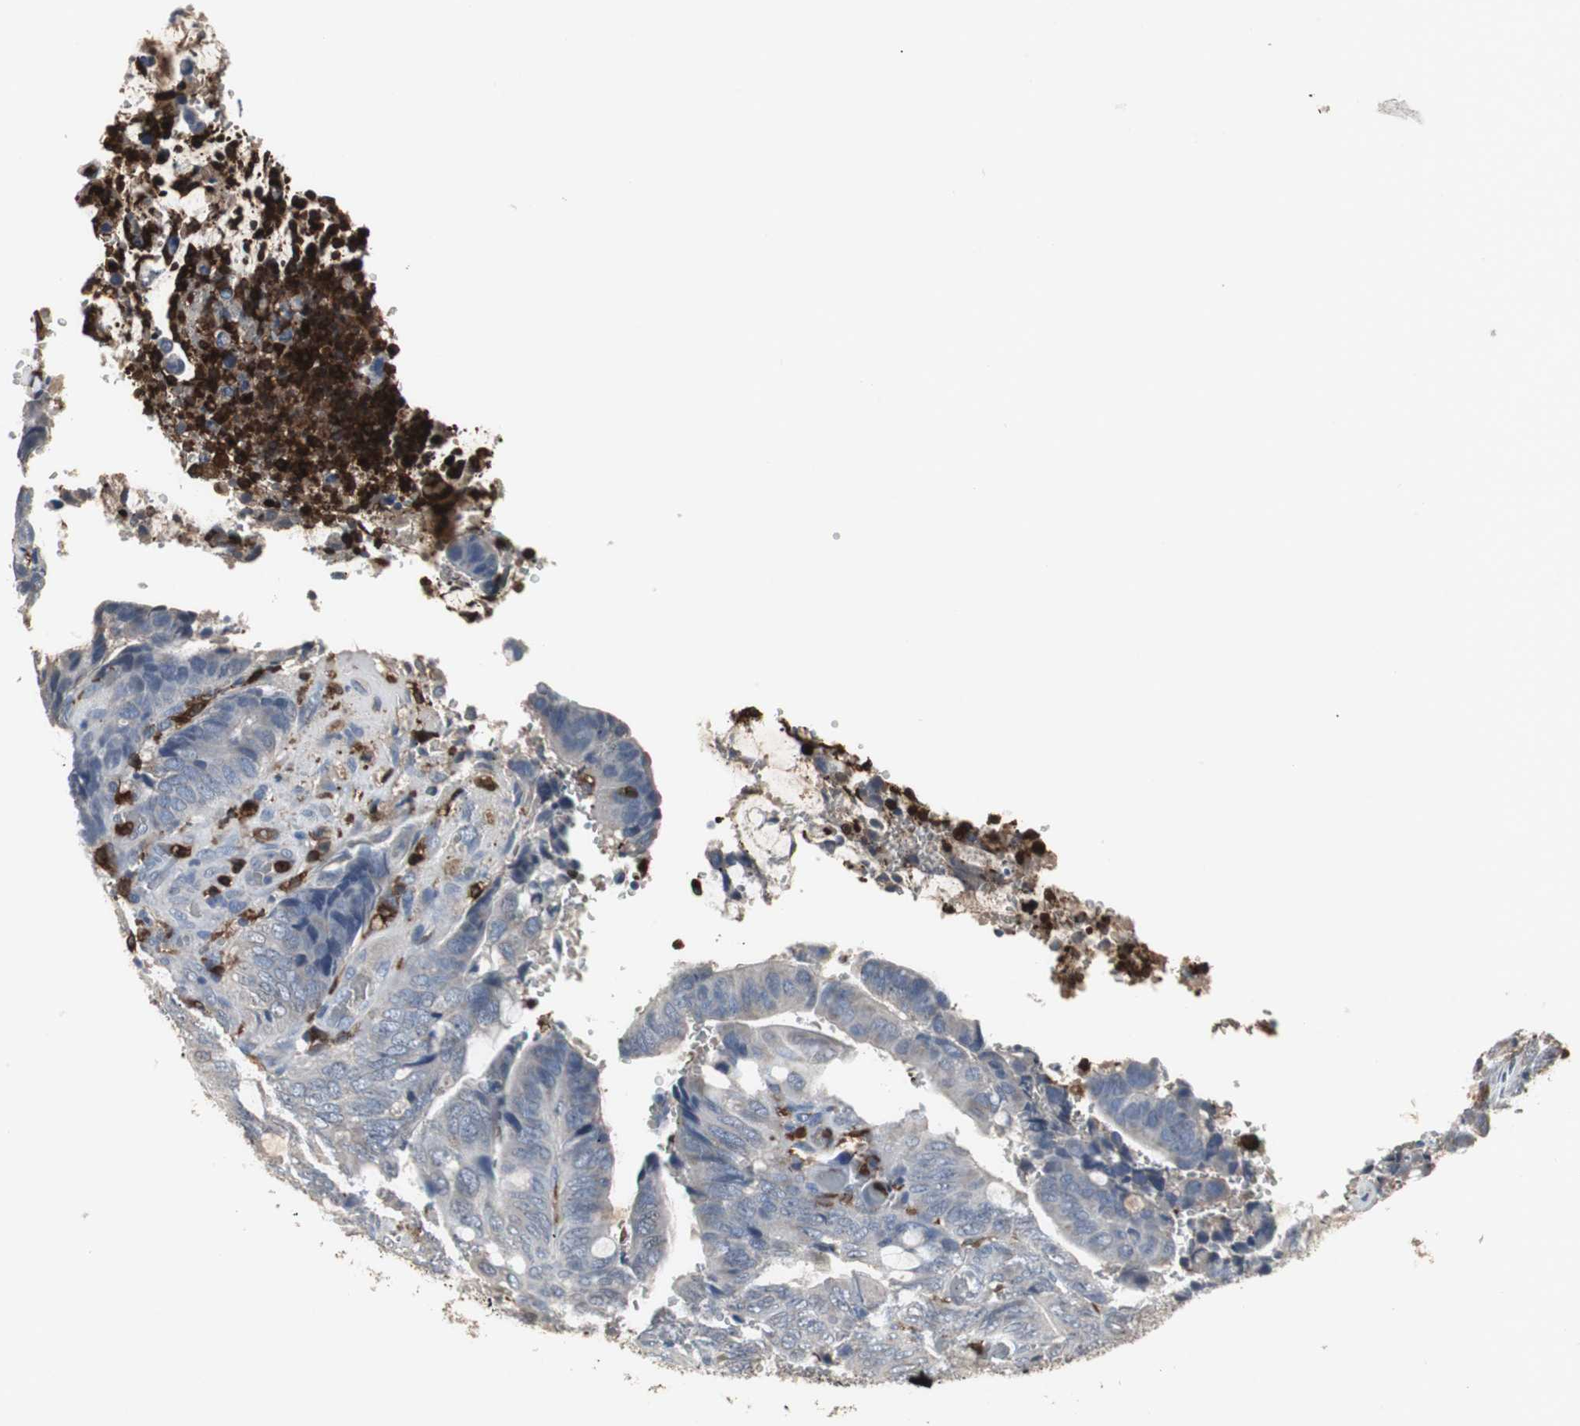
{"staining": {"intensity": "strong", "quantity": "<25%", "location": "cytoplasmic/membranous"}, "tissue": "colorectal cancer", "cell_type": "Tumor cells", "image_type": "cancer", "snomed": [{"axis": "morphology", "description": "Normal tissue, NOS"}, {"axis": "morphology", "description": "Adenocarcinoma, NOS"}, {"axis": "topography", "description": "Rectum"}, {"axis": "topography", "description": "Peripheral nerve tissue"}], "caption": "Protein expression analysis of human colorectal cancer reveals strong cytoplasmic/membranous expression in about <25% of tumor cells. The protein of interest is shown in brown color, while the nuclei are stained blue.", "gene": "NCF2", "patient": {"sex": "male", "age": 92}}